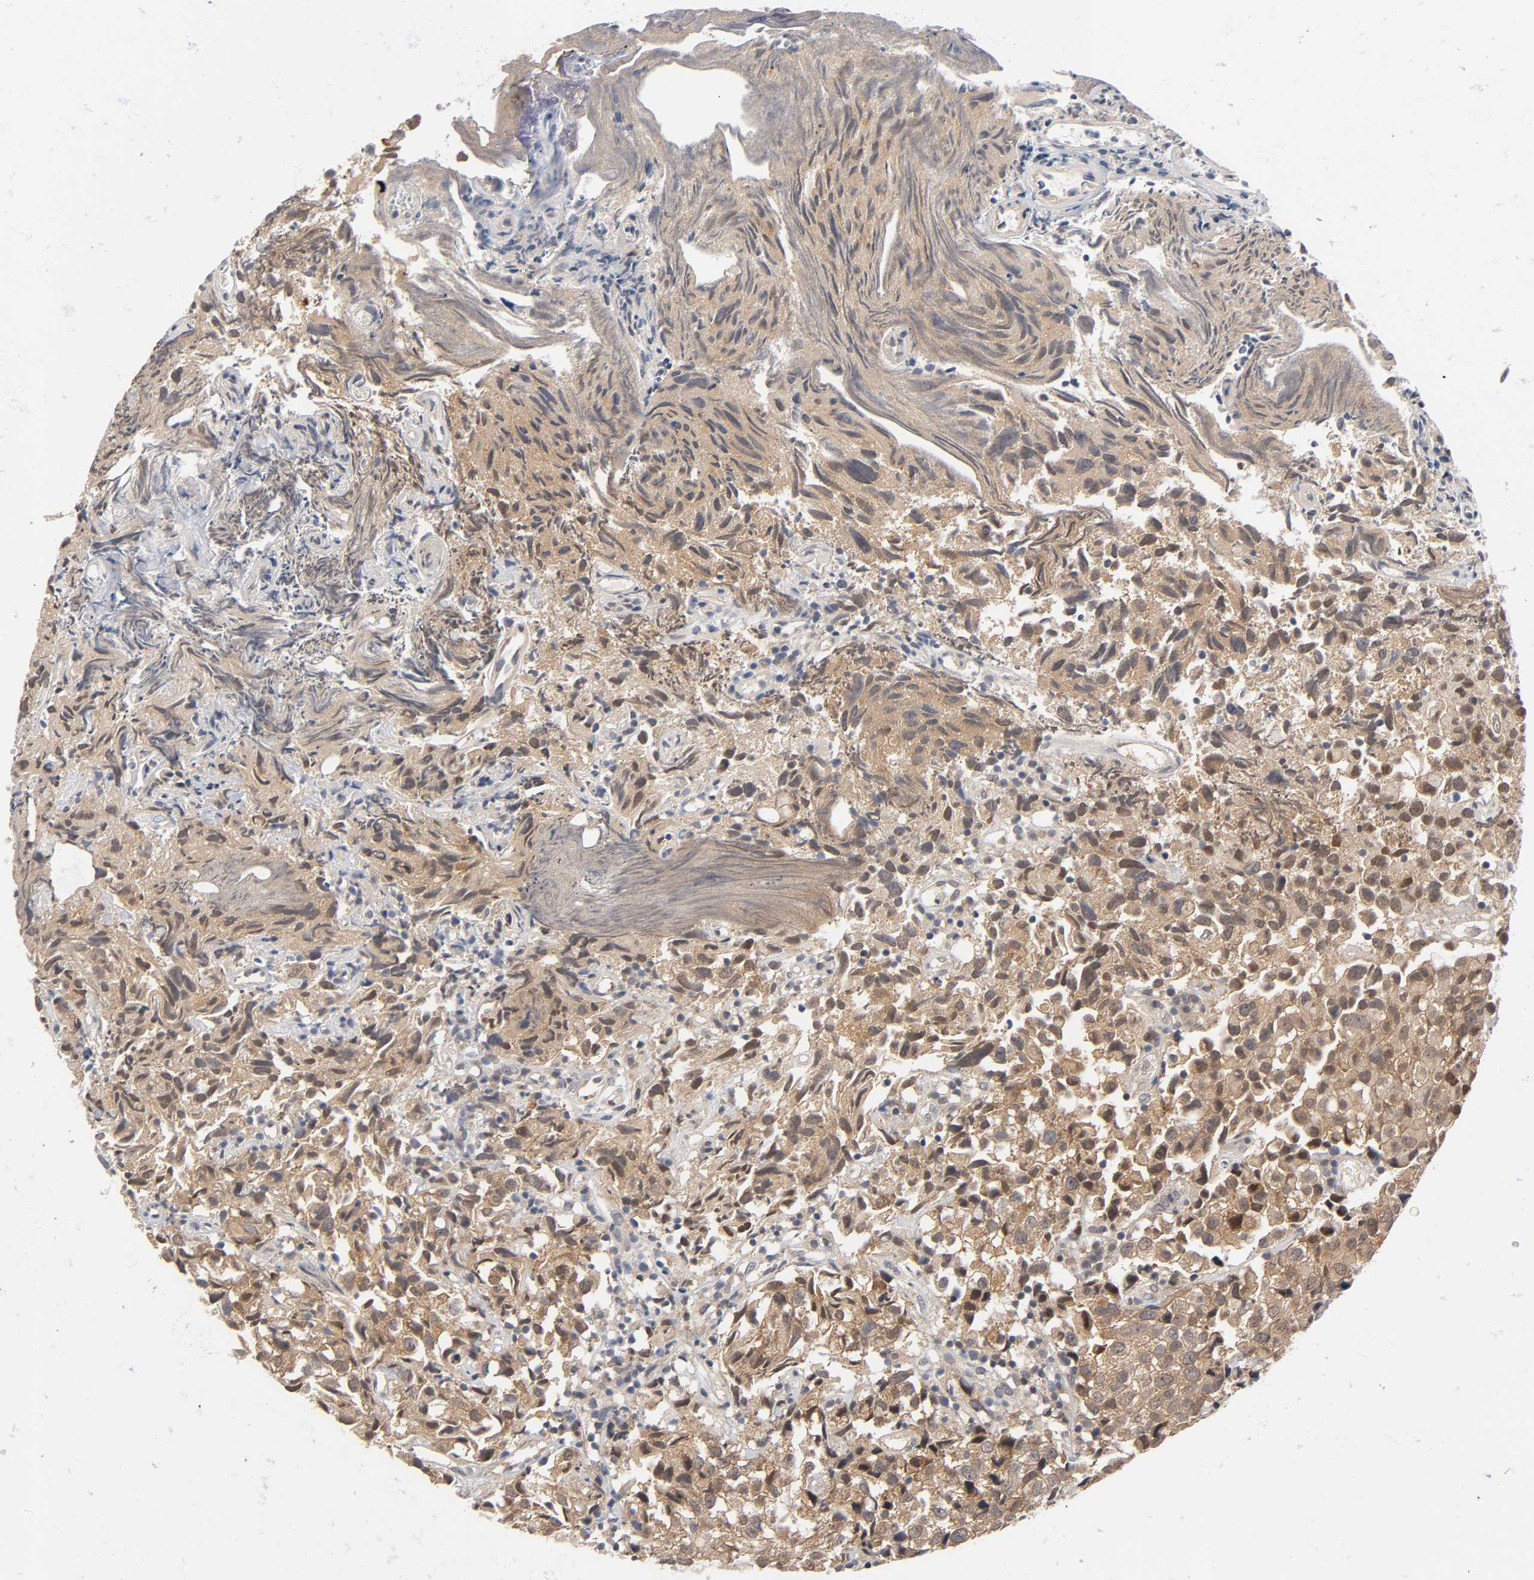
{"staining": {"intensity": "moderate", "quantity": ">75%", "location": "cytoplasmic/membranous"}, "tissue": "urothelial cancer", "cell_type": "Tumor cells", "image_type": "cancer", "snomed": [{"axis": "morphology", "description": "Urothelial carcinoma, High grade"}, {"axis": "topography", "description": "Urinary bladder"}], "caption": "Approximately >75% of tumor cells in human high-grade urothelial carcinoma exhibit moderate cytoplasmic/membranous protein positivity as visualized by brown immunohistochemical staining.", "gene": "PRKAB1", "patient": {"sex": "female", "age": 75}}